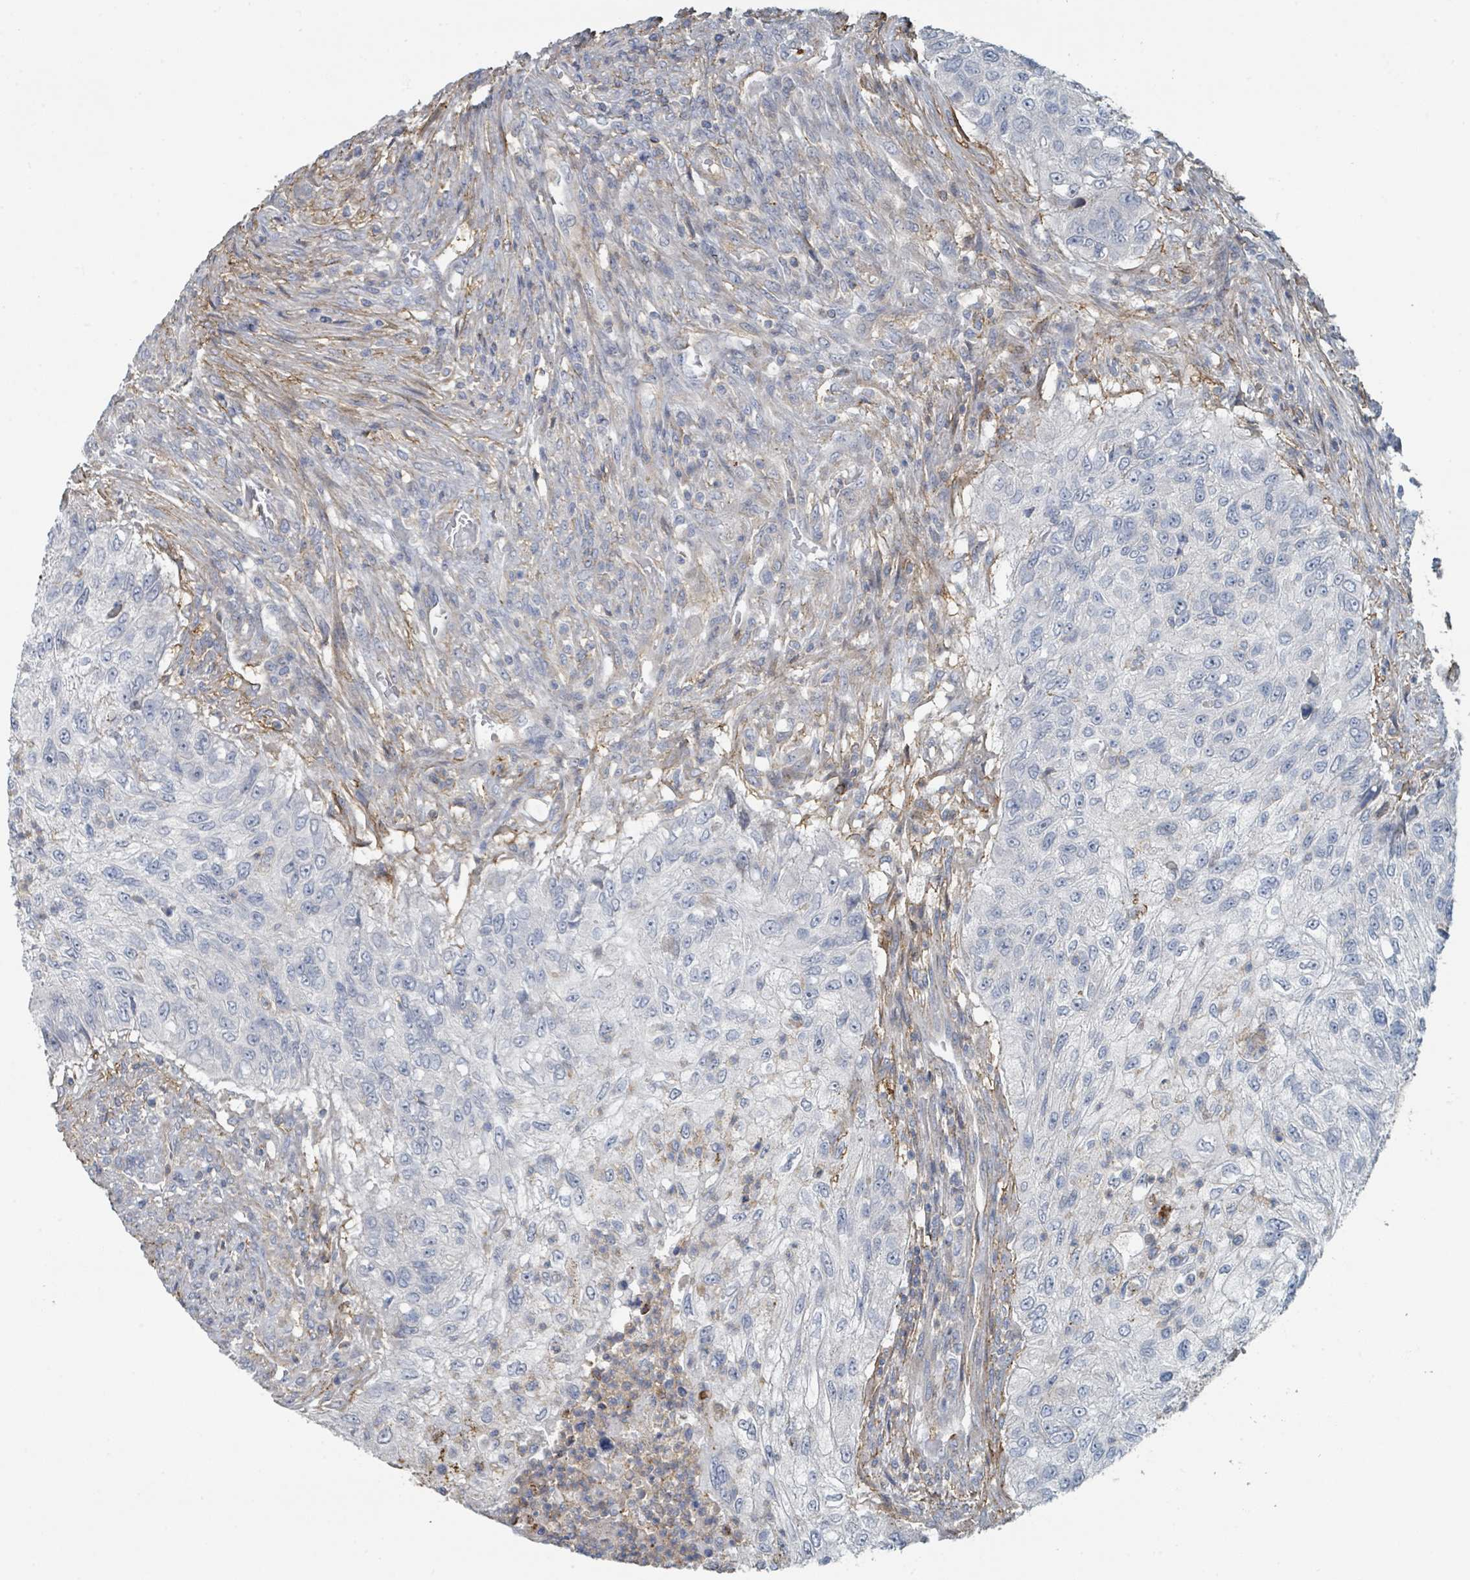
{"staining": {"intensity": "negative", "quantity": "none", "location": "none"}, "tissue": "urothelial cancer", "cell_type": "Tumor cells", "image_type": "cancer", "snomed": [{"axis": "morphology", "description": "Urothelial carcinoma, High grade"}, {"axis": "topography", "description": "Urinary bladder"}], "caption": "Immunohistochemistry (IHC) of human high-grade urothelial carcinoma reveals no positivity in tumor cells. (Stains: DAB immunohistochemistry (IHC) with hematoxylin counter stain, Microscopy: brightfield microscopy at high magnification).", "gene": "LRRC42", "patient": {"sex": "female", "age": 60}}